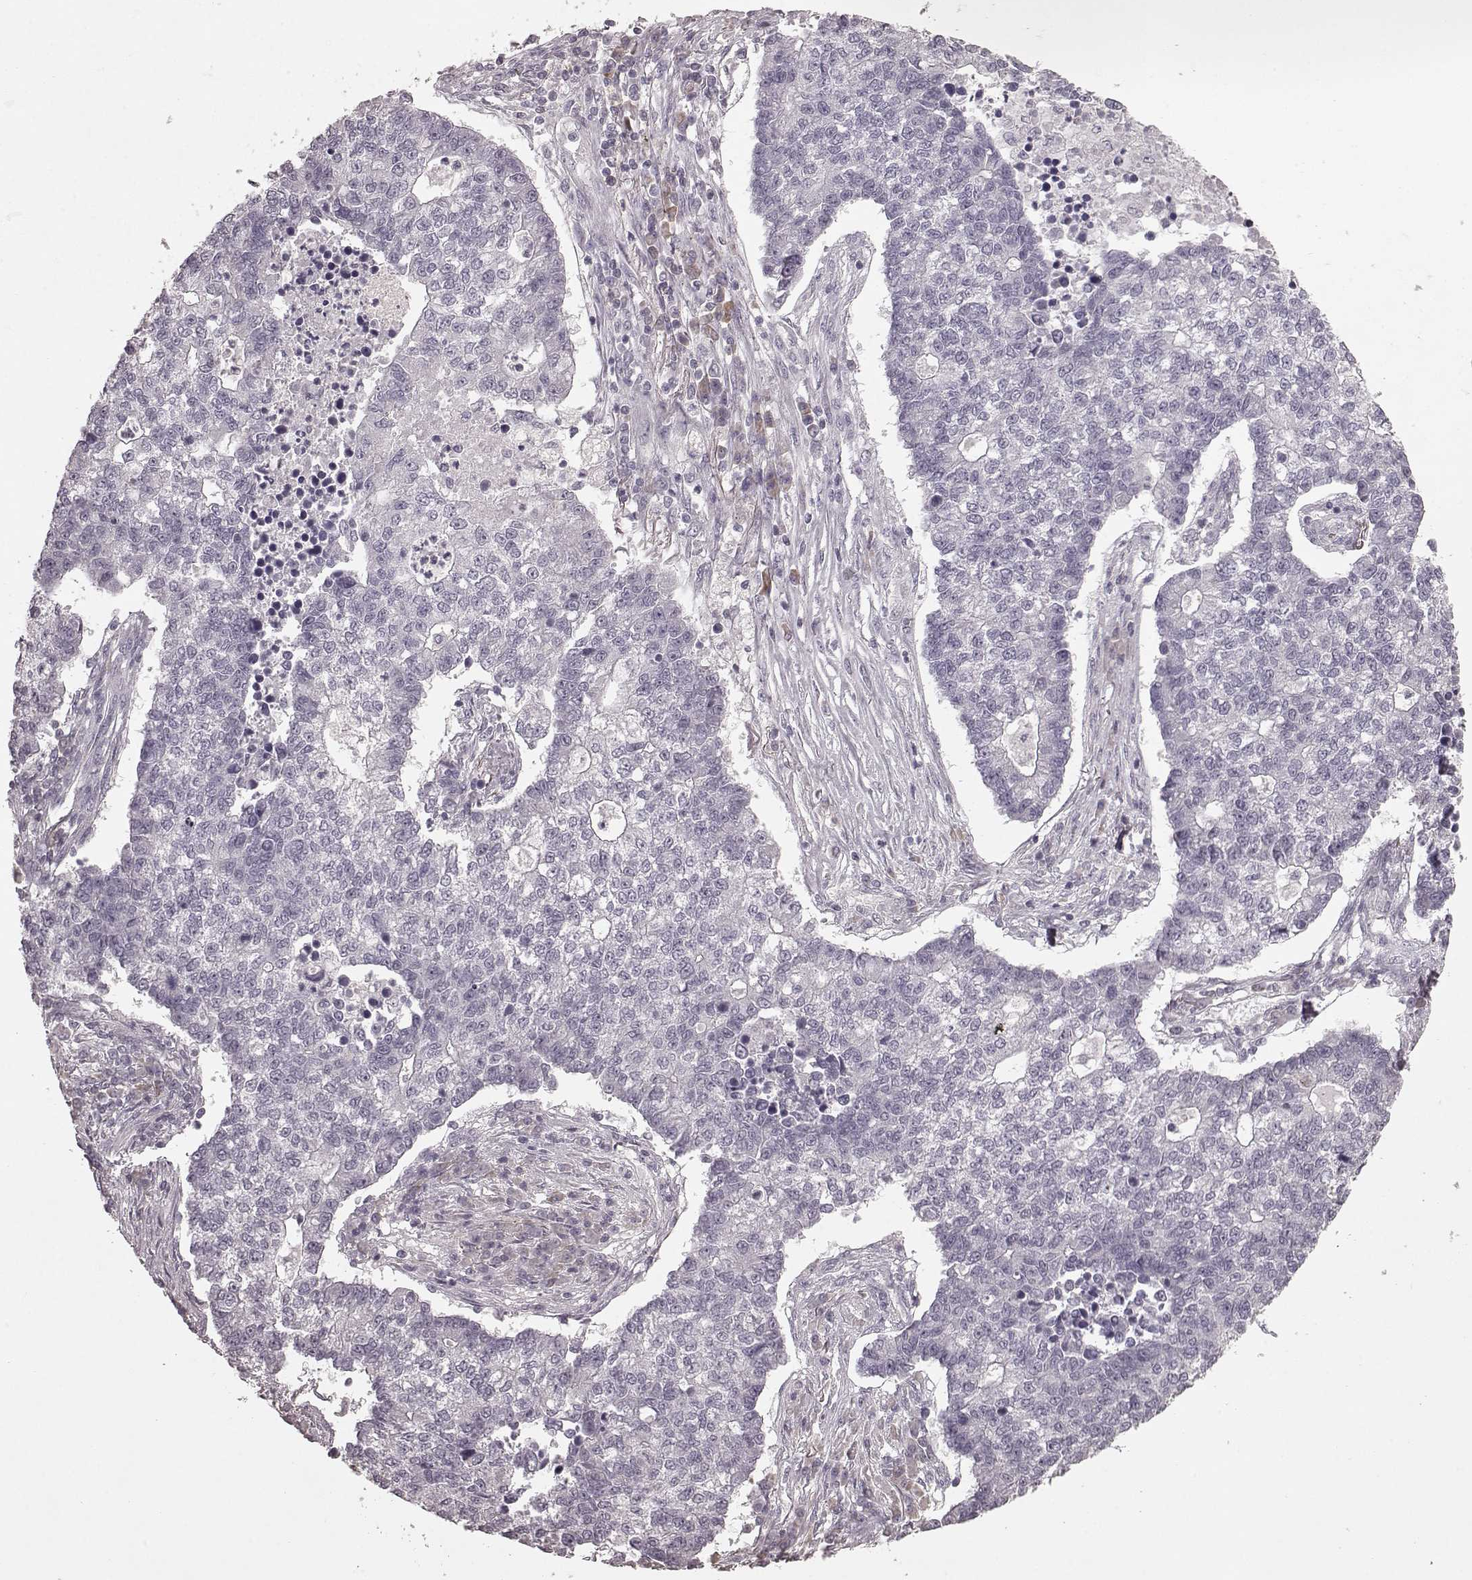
{"staining": {"intensity": "negative", "quantity": "none", "location": "none"}, "tissue": "lung cancer", "cell_type": "Tumor cells", "image_type": "cancer", "snomed": [{"axis": "morphology", "description": "Adenocarcinoma, NOS"}, {"axis": "topography", "description": "Lung"}], "caption": "This histopathology image is of lung adenocarcinoma stained with immunohistochemistry (IHC) to label a protein in brown with the nuclei are counter-stained blue. There is no staining in tumor cells.", "gene": "CD28", "patient": {"sex": "male", "age": 57}}